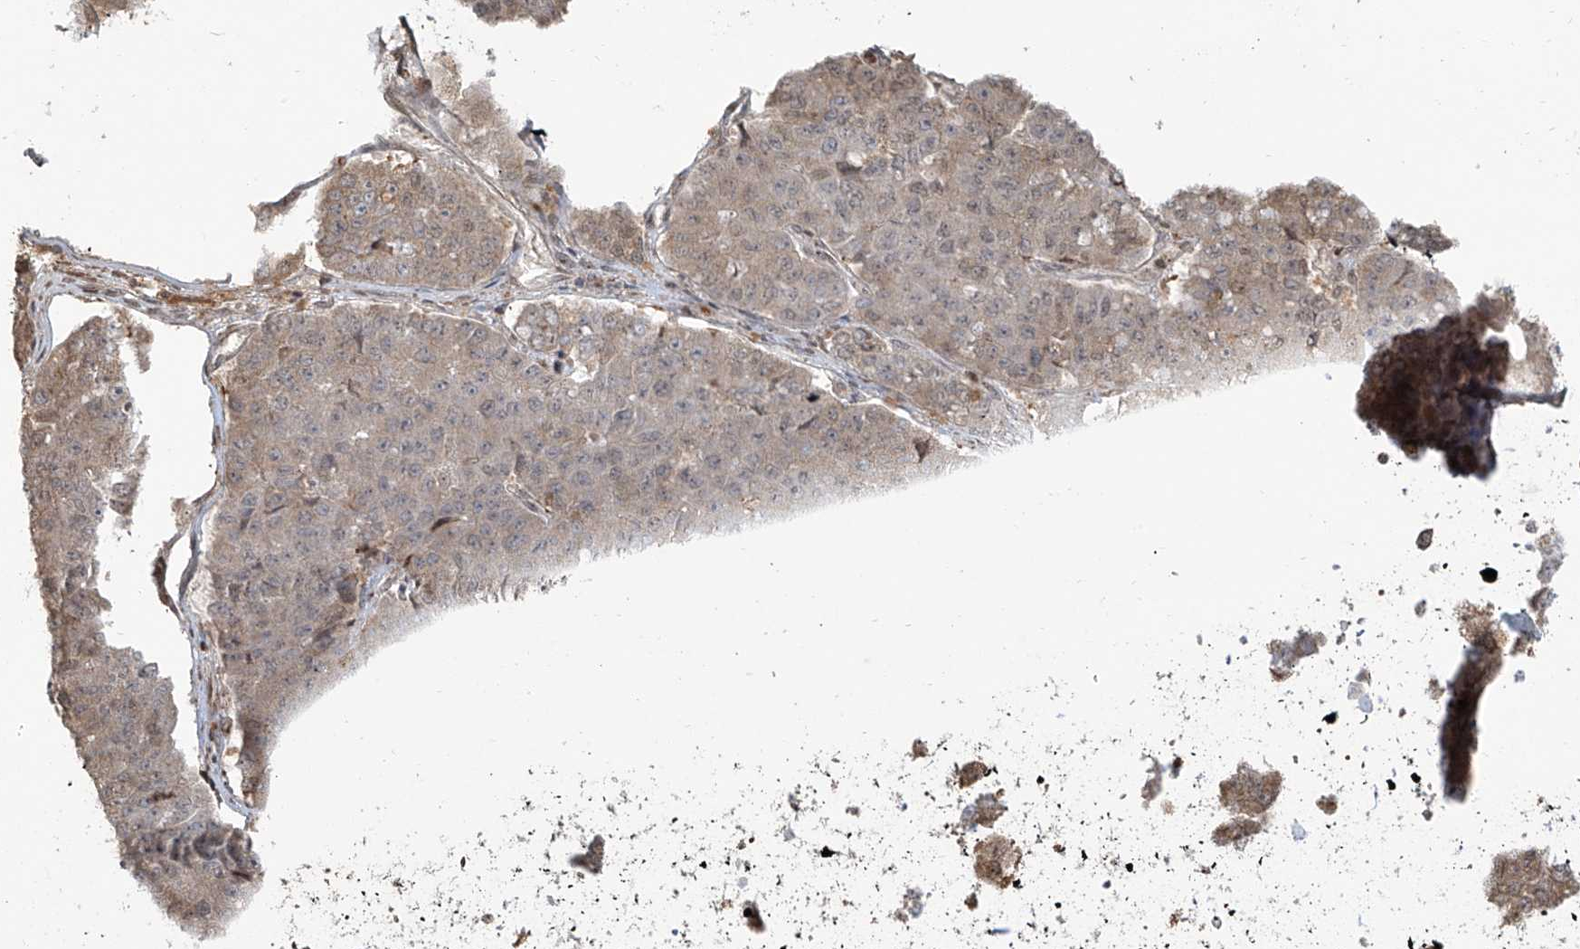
{"staining": {"intensity": "weak", "quantity": "<25%", "location": "cytoplasmic/membranous"}, "tissue": "pancreatic cancer", "cell_type": "Tumor cells", "image_type": "cancer", "snomed": [{"axis": "morphology", "description": "Adenocarcinoma, NOS"}, {"axis": "topography", "description": "Pancreas"}], "caption": "Pancreatic cancer (adenocarcinoma) was stained to show a protein in brown. There is no significant staining in tumor cells.", "gene": "VMP1", "patient": {"sex": "male", "age": 50}}